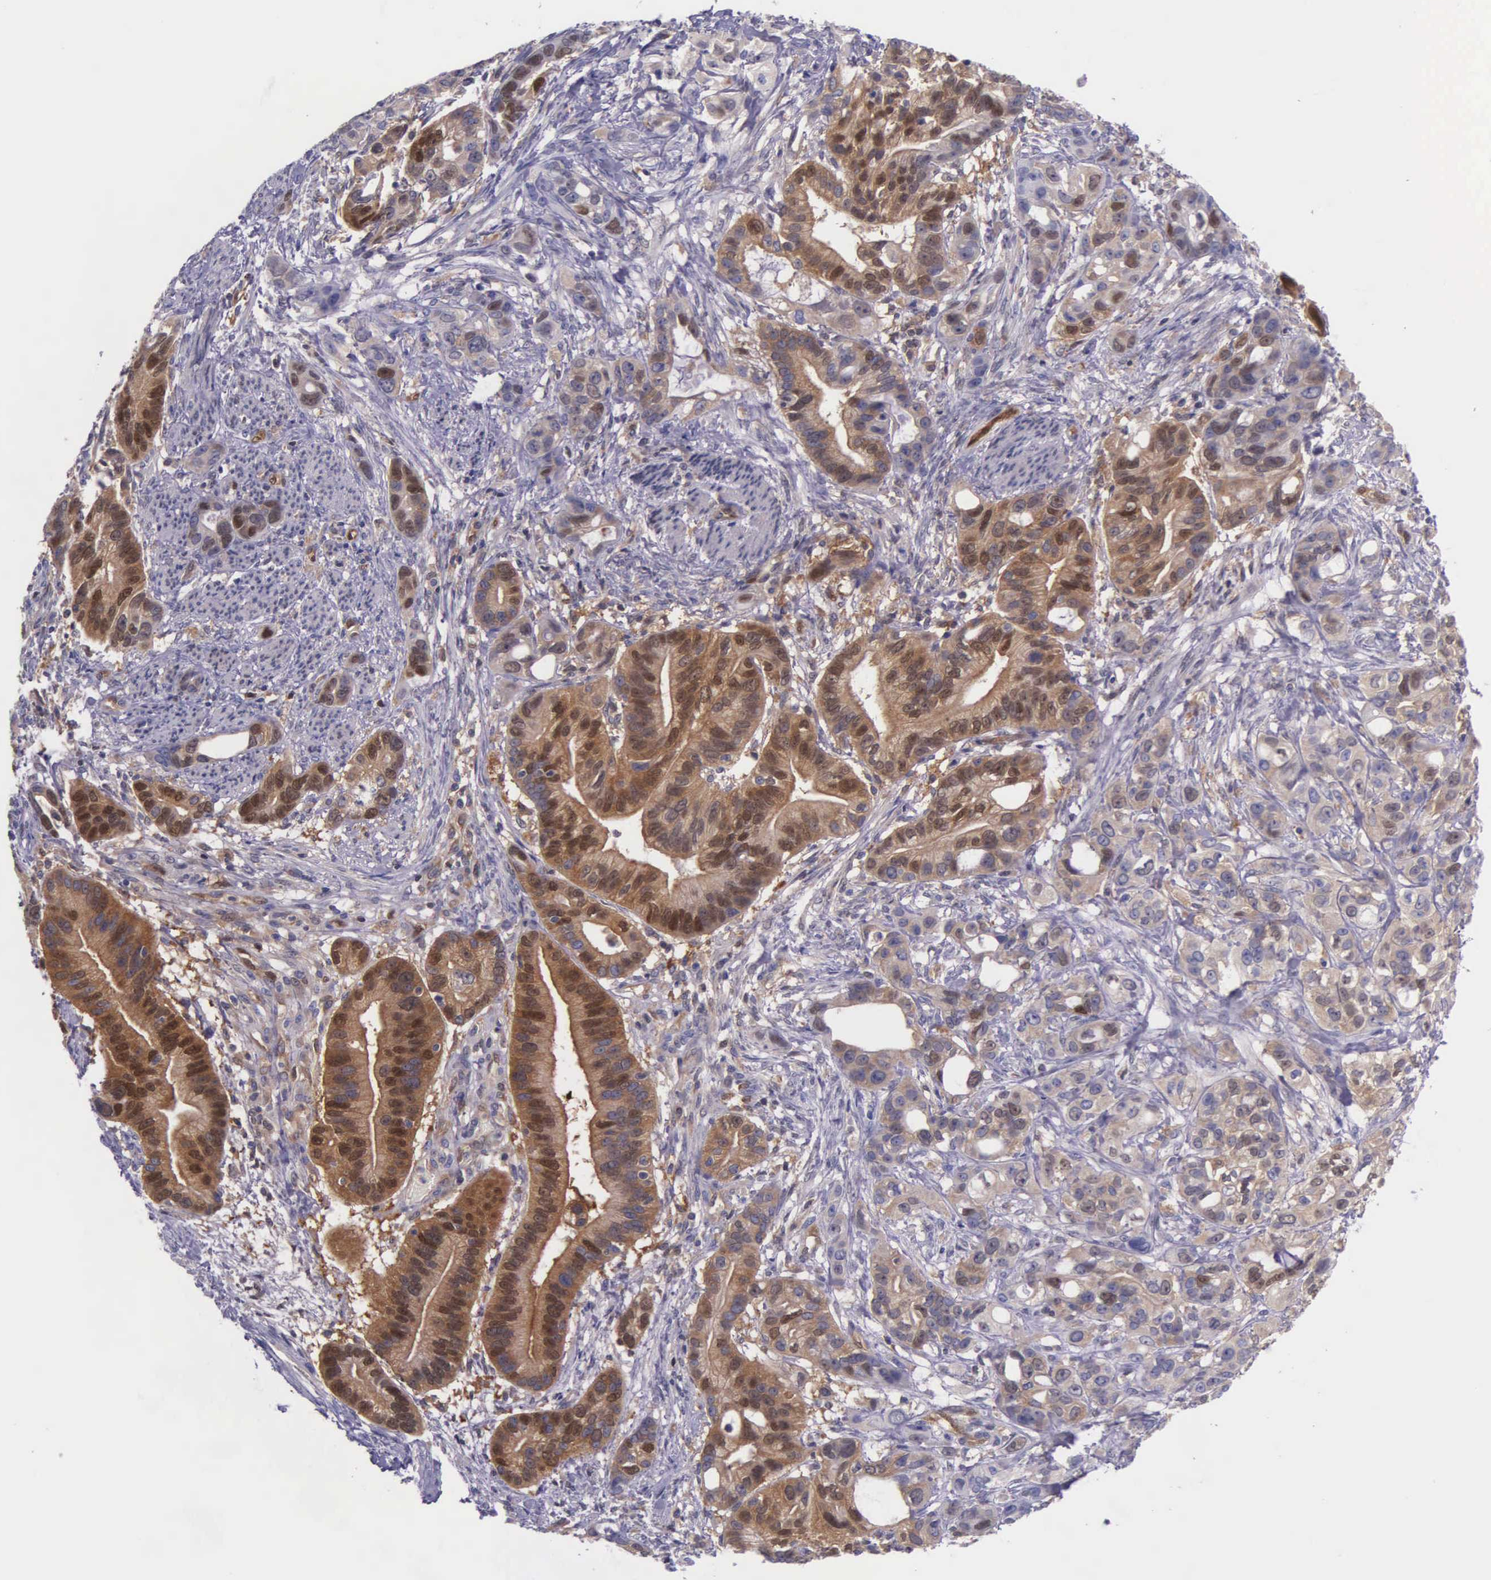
{"staining": {"intensity": "moderate", "quantity": ">75%", "location": "cytoplasmic/membranous,nuclear"}, "tissue": "stomach cancer", "cell_type": "Tumor cells", "image_type": "cancer", "snomed": [{"axis": "morphology", "description": "Adenocarcinoma, NOS"}, {"axis": "topography", "description": "Stomach, upper"}], "caption": "An IHC image of tumor tissue is shown. Protein staining in brown shows moderate cytoplasmic/membranous and nuclear positivity in stomach cancer within tumor cells.", "gene": "GMPR2", "patient": {"sex": "male", "age": 47}}